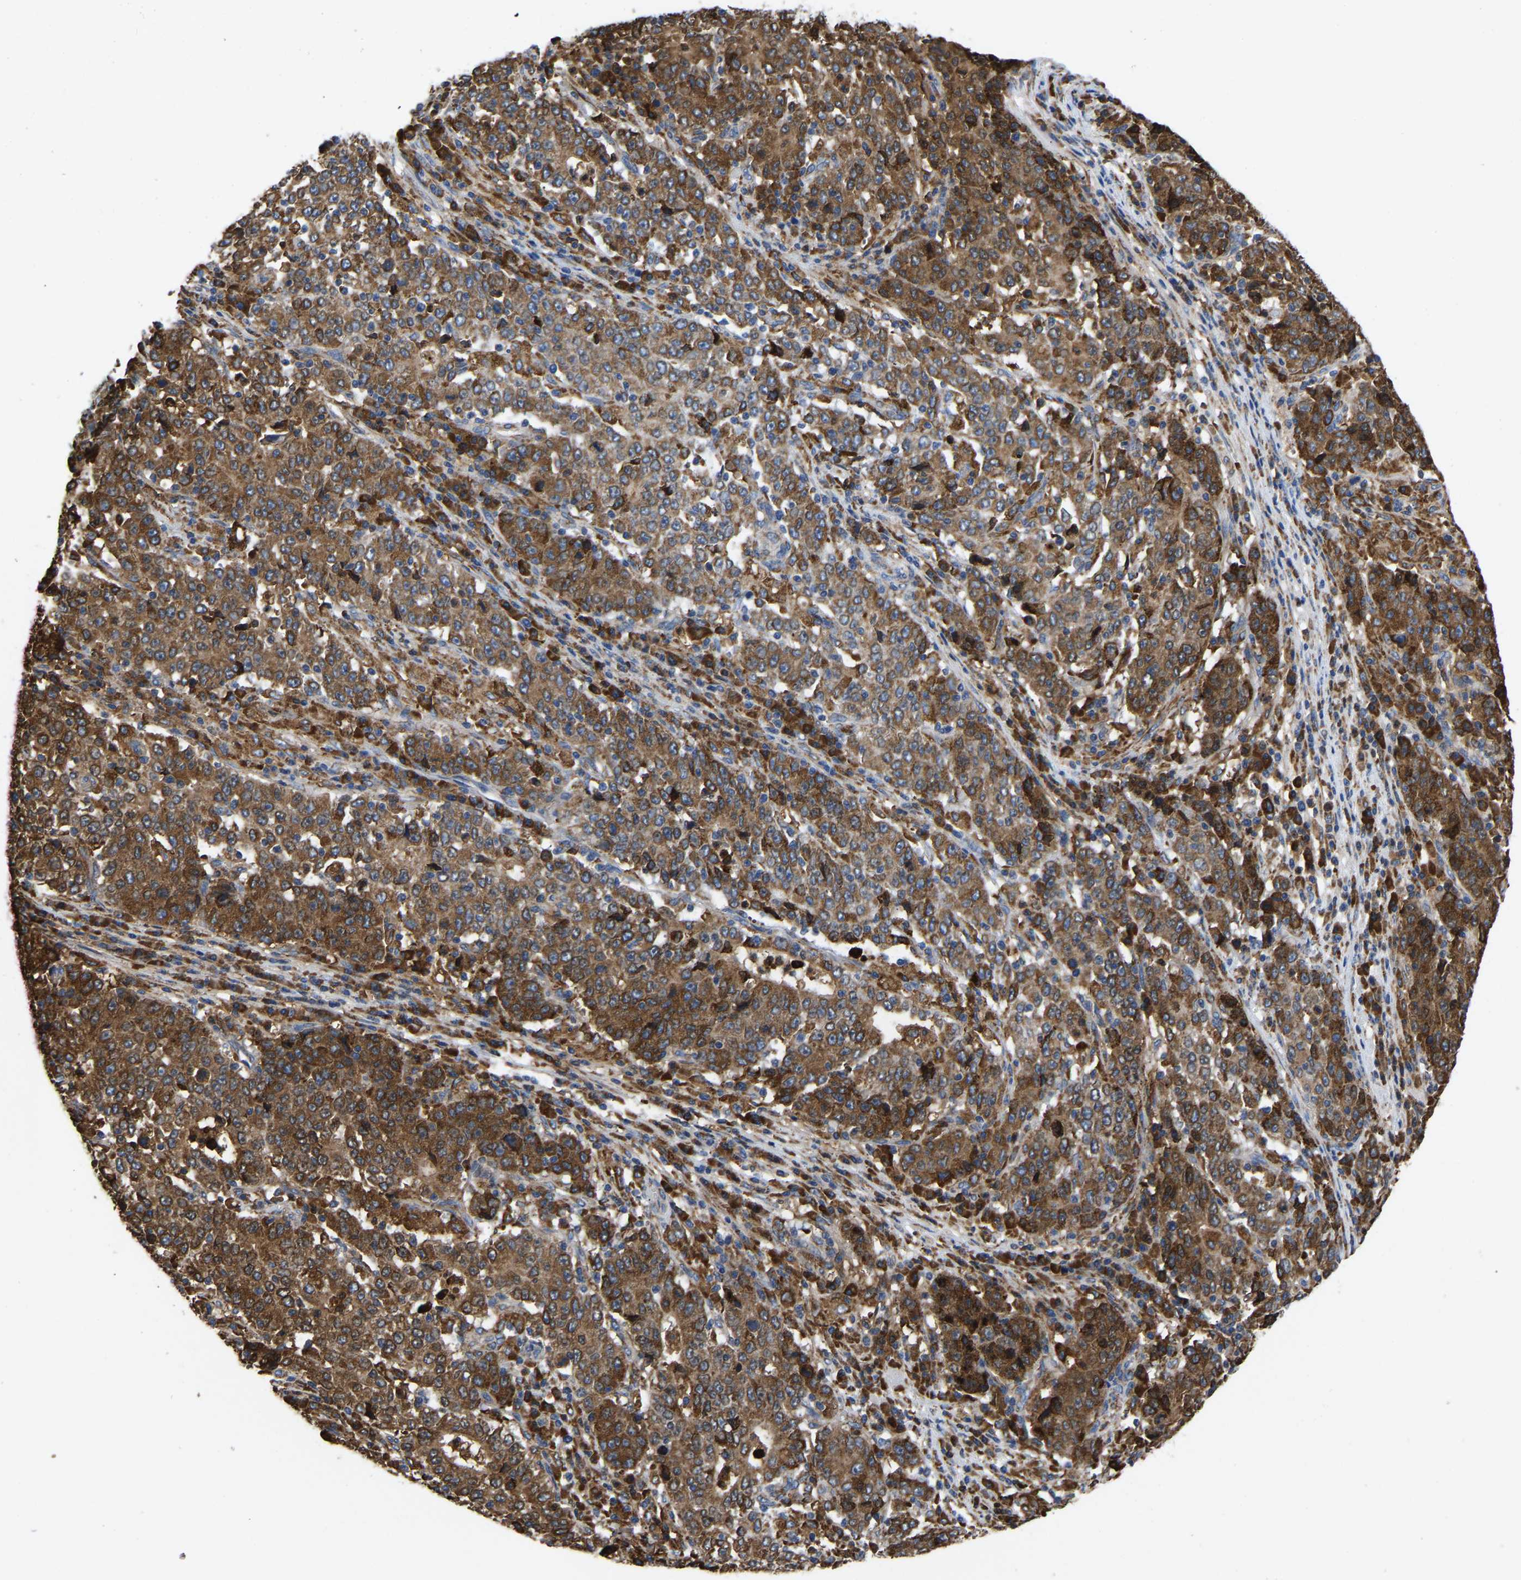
{"staining": {"intensity": "strong", "quantity": ">75%", "location": "cytoplasmic/membranous"}, "tissue": "stomach cancer", "cell_type": "Tumor cells", "image_type": "cancer", "snomed": [{"axis": "morphology", "description": "Adenocarcinoma, NOS"}, {"axis": "topography", "description": "Stomach"}], "caption": "Immunohistochemical staining of stomach adenocarcinoma shows strong cytoplasmic/membranous protein expression in about >75% of tumor cells. The protein is stained brown, and the nuclei are stained in blue (DAB (3,3'-diaminobenzidine) IHC with brightfield microscopy, high magnification).", "gene": "P4HB", "patient": {"sex": "male", "age": 59}}